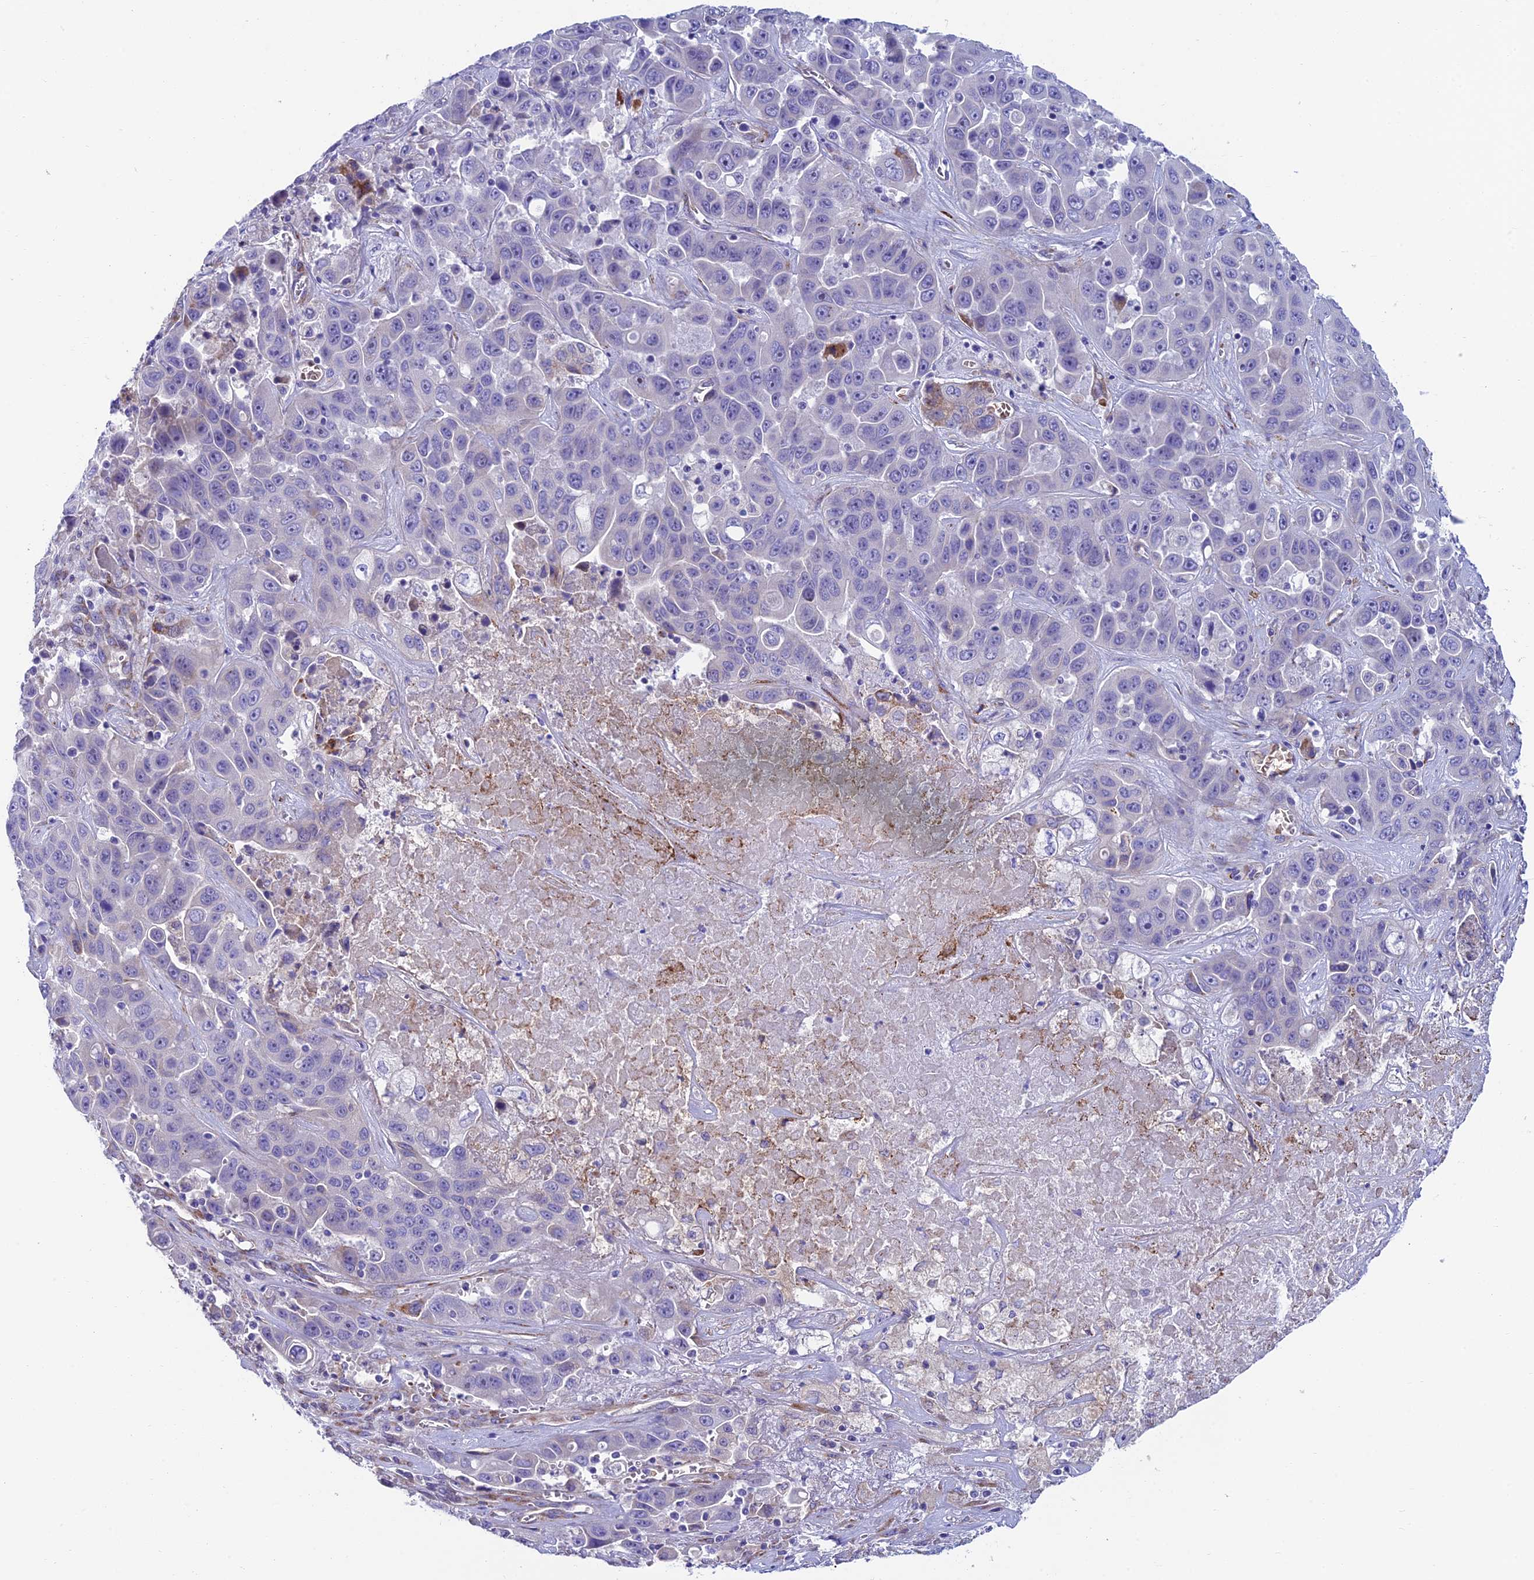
{"staining": {"intensity": "negative", "quantity": "none", "location": "none"}, "tissue": "liver cancer", "cell_type": "Tumor cells", "image_type": "cancer", "snomed": [{"axis": "morphology", "description": "Cholangiocarcinoma"}, {"axis": "topography", "description": "Liver"}], "caption": "Human liver cancer stained for a protein using IHC demonstrates no expression in tumor cells.", "gene": "MACIR", "patient": {"sex": "female", "age": 52}}